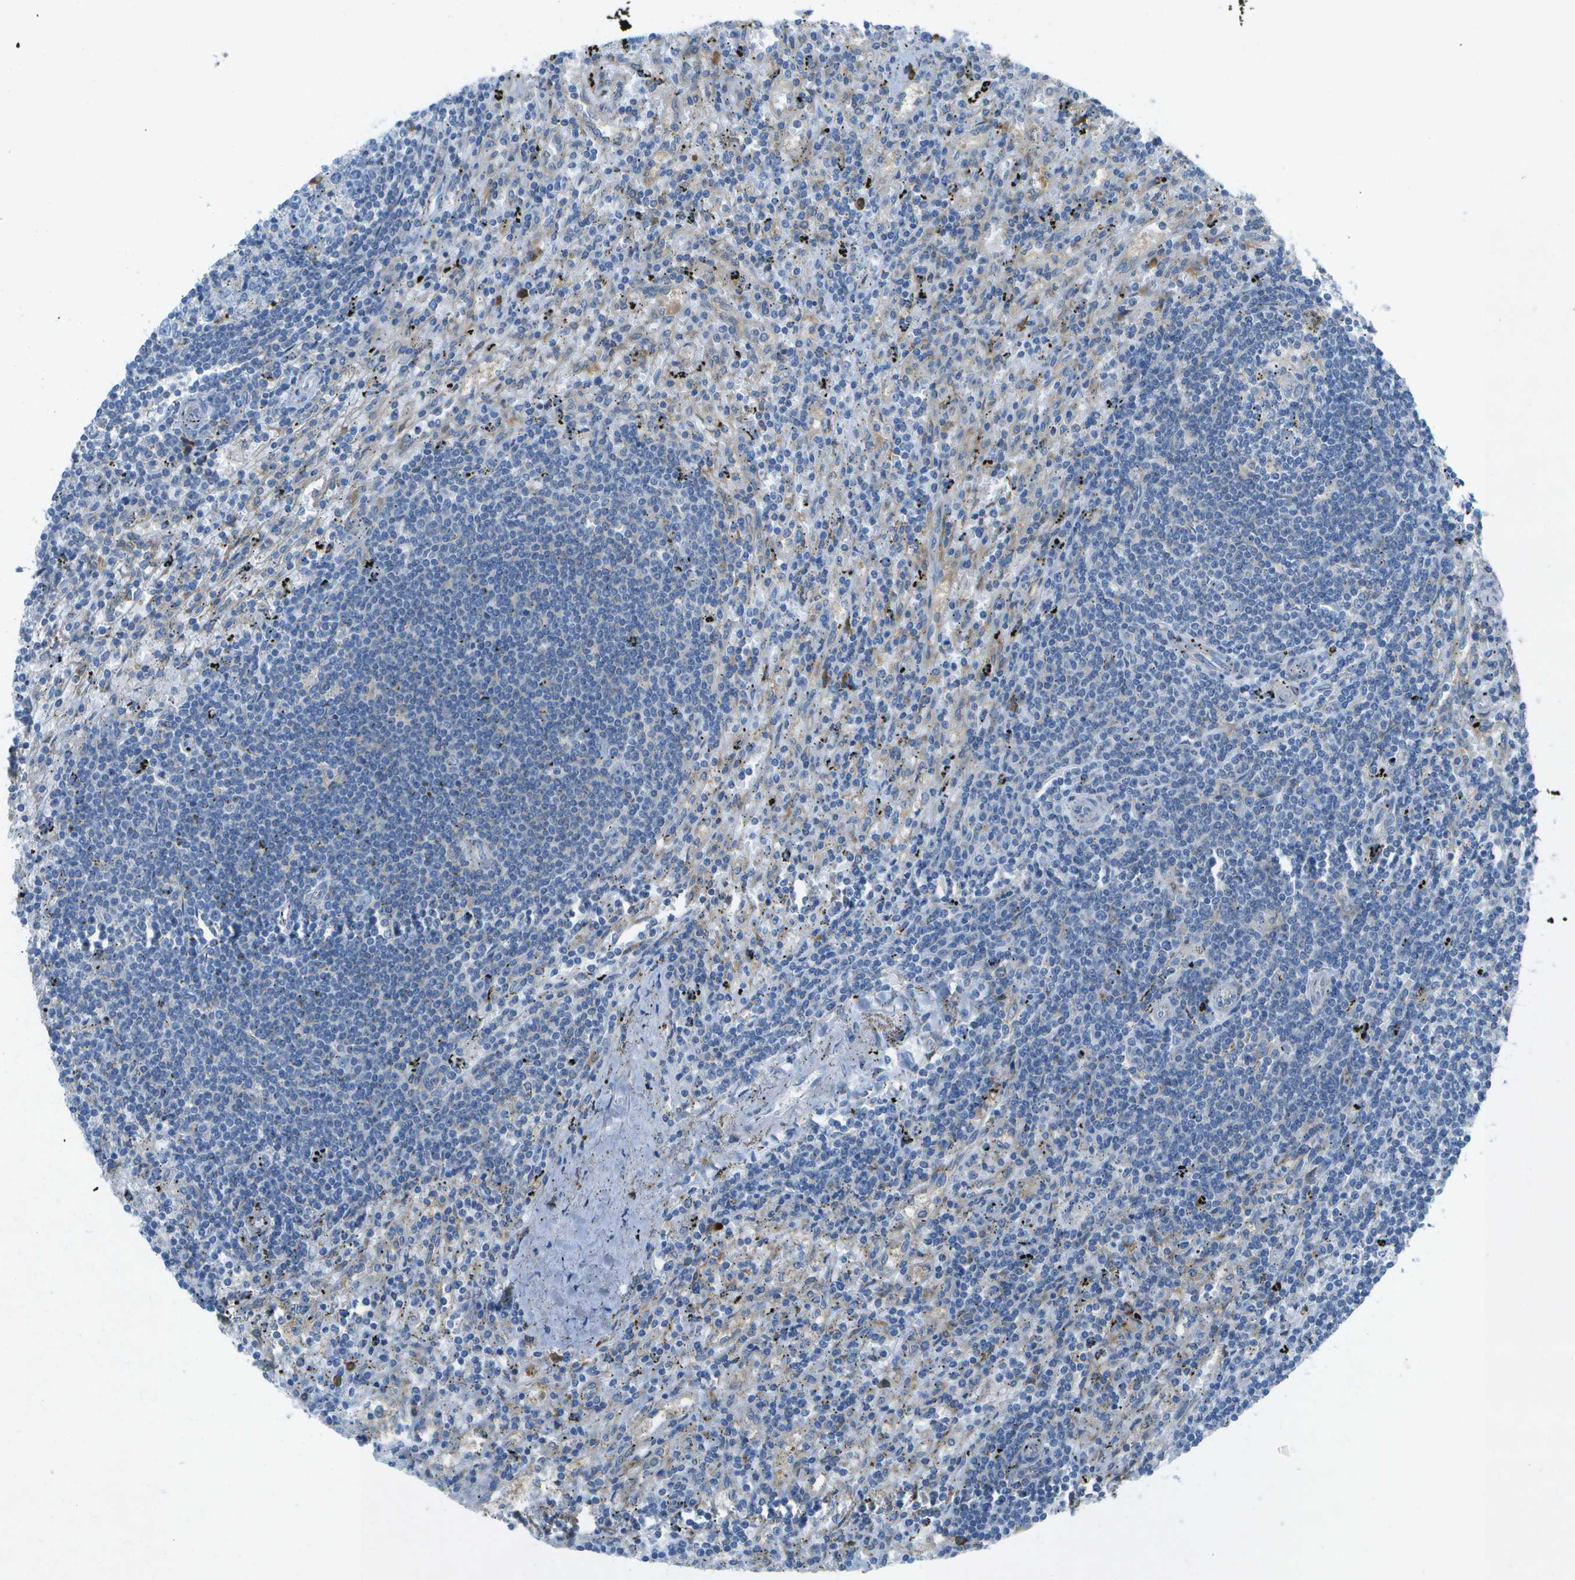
{"staining": {"intensity": "negative", "quantity": "none", "location": "none"}, "tissue": "lymphoma", "cell_type": "Tumor cells", "image_type": "cancer", "snomed": [{"axis": "morphology", "description": "Malignant lymphoma, non-Hodgkin's type, Low grade"}, {"axis": "topography", "description": "Spleen"}], "caption": "Human malignant lymphoma, non-Hodgkin's type (low-grade) stained for a protein using IHC demonstrates no positivity in tumor cells.", "gene": "WNK2", "patient": {"sex": "male", "age": 76}}